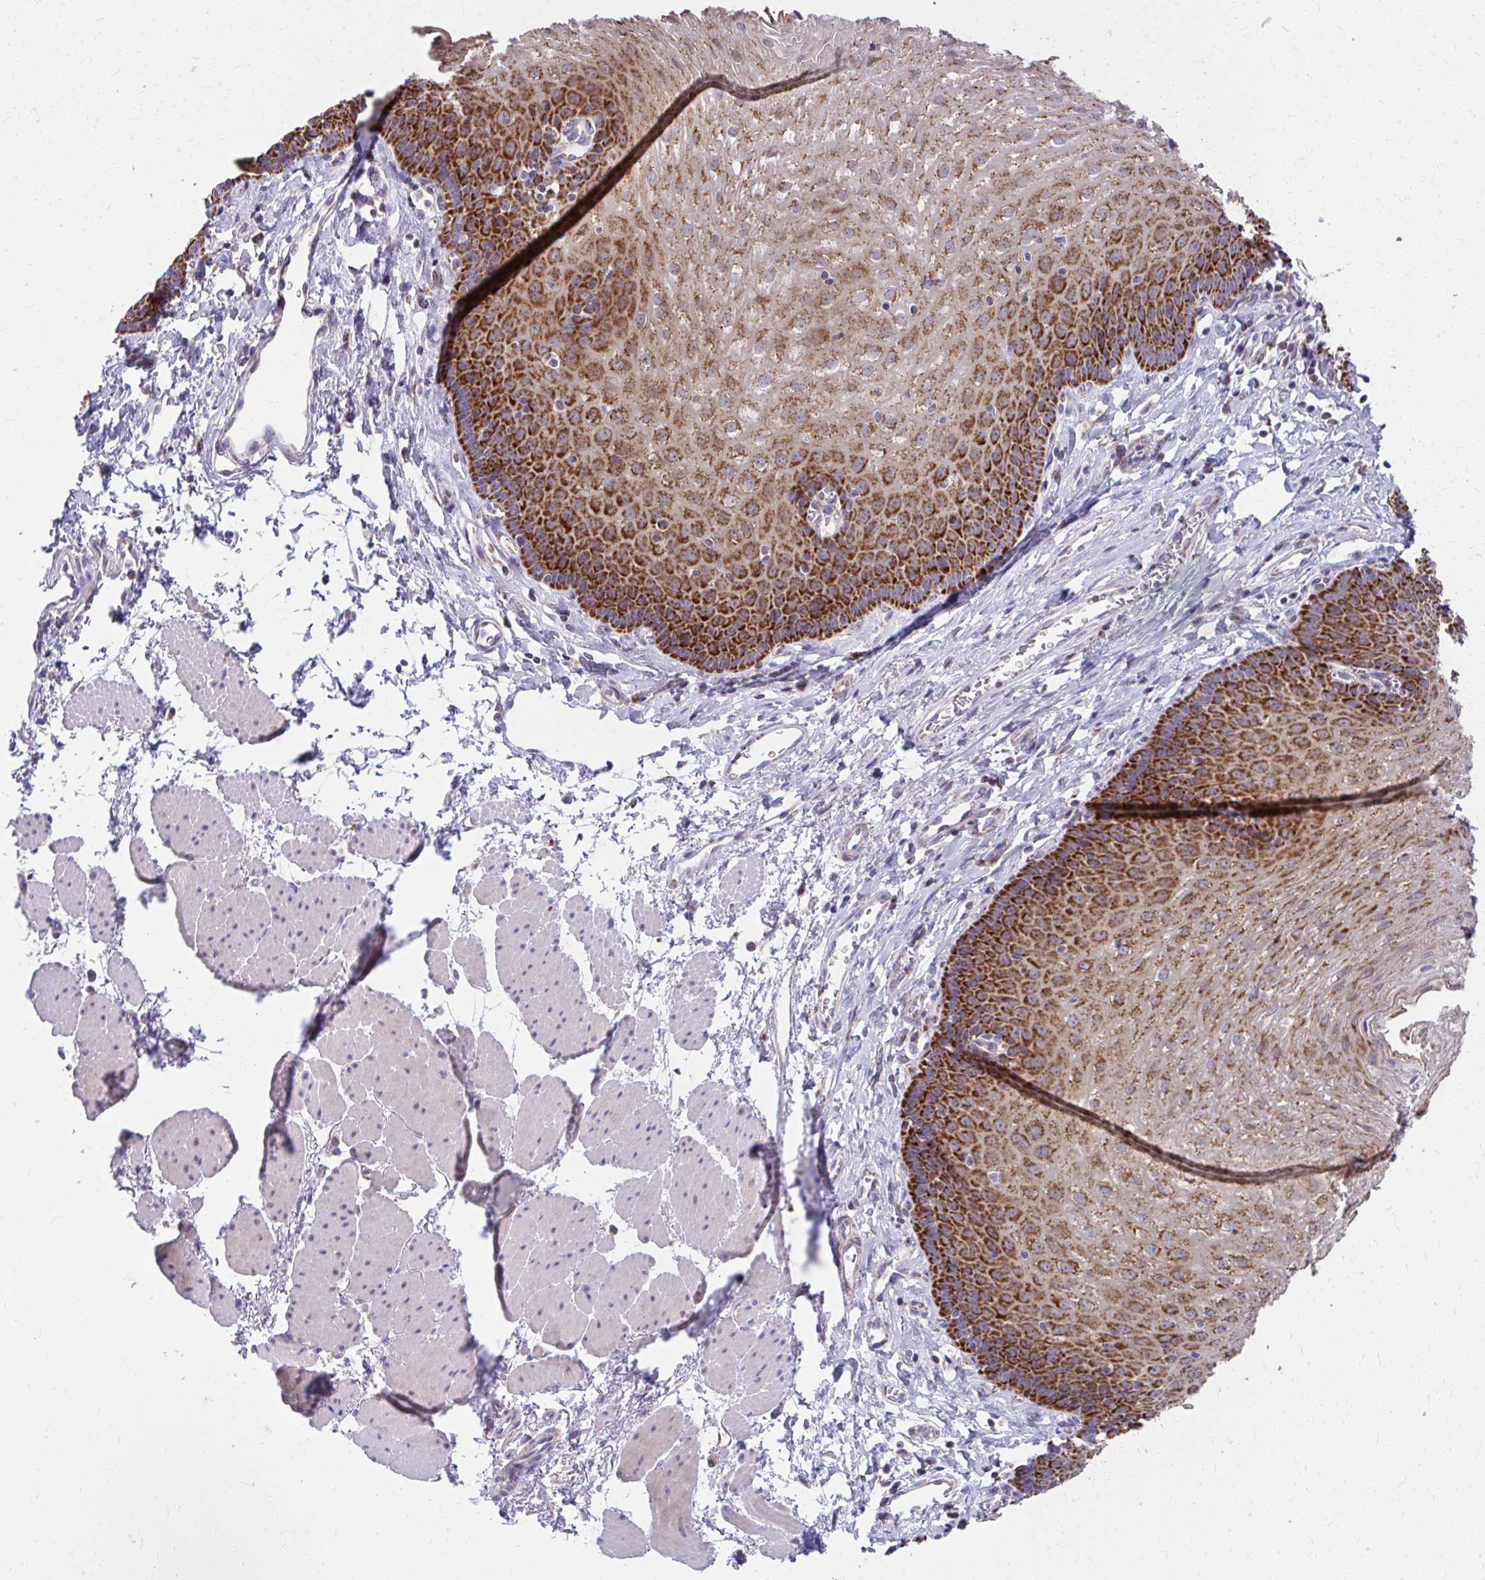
{"staining": {"intensity": "strong", "quantity": ">75%", "location": "cytoplasmic/membranous"}, "tissue": "esophagus", "cell_type": "Squamous epithelial cells", "image_type": "normal", "snomed": [{"axis": "morphology", "description": "Normal tissue, NOS"}, {"axis": "topography", "description": "Esophagus"}], "caption": "Esophagus stained for a protein (brown) reveals strong cytoplasmic/membranous positive expression in approximately >75% of squamous epithelial cells.", "gene": "MRPL19", "patient": {"sex": "female", "age": 81}}